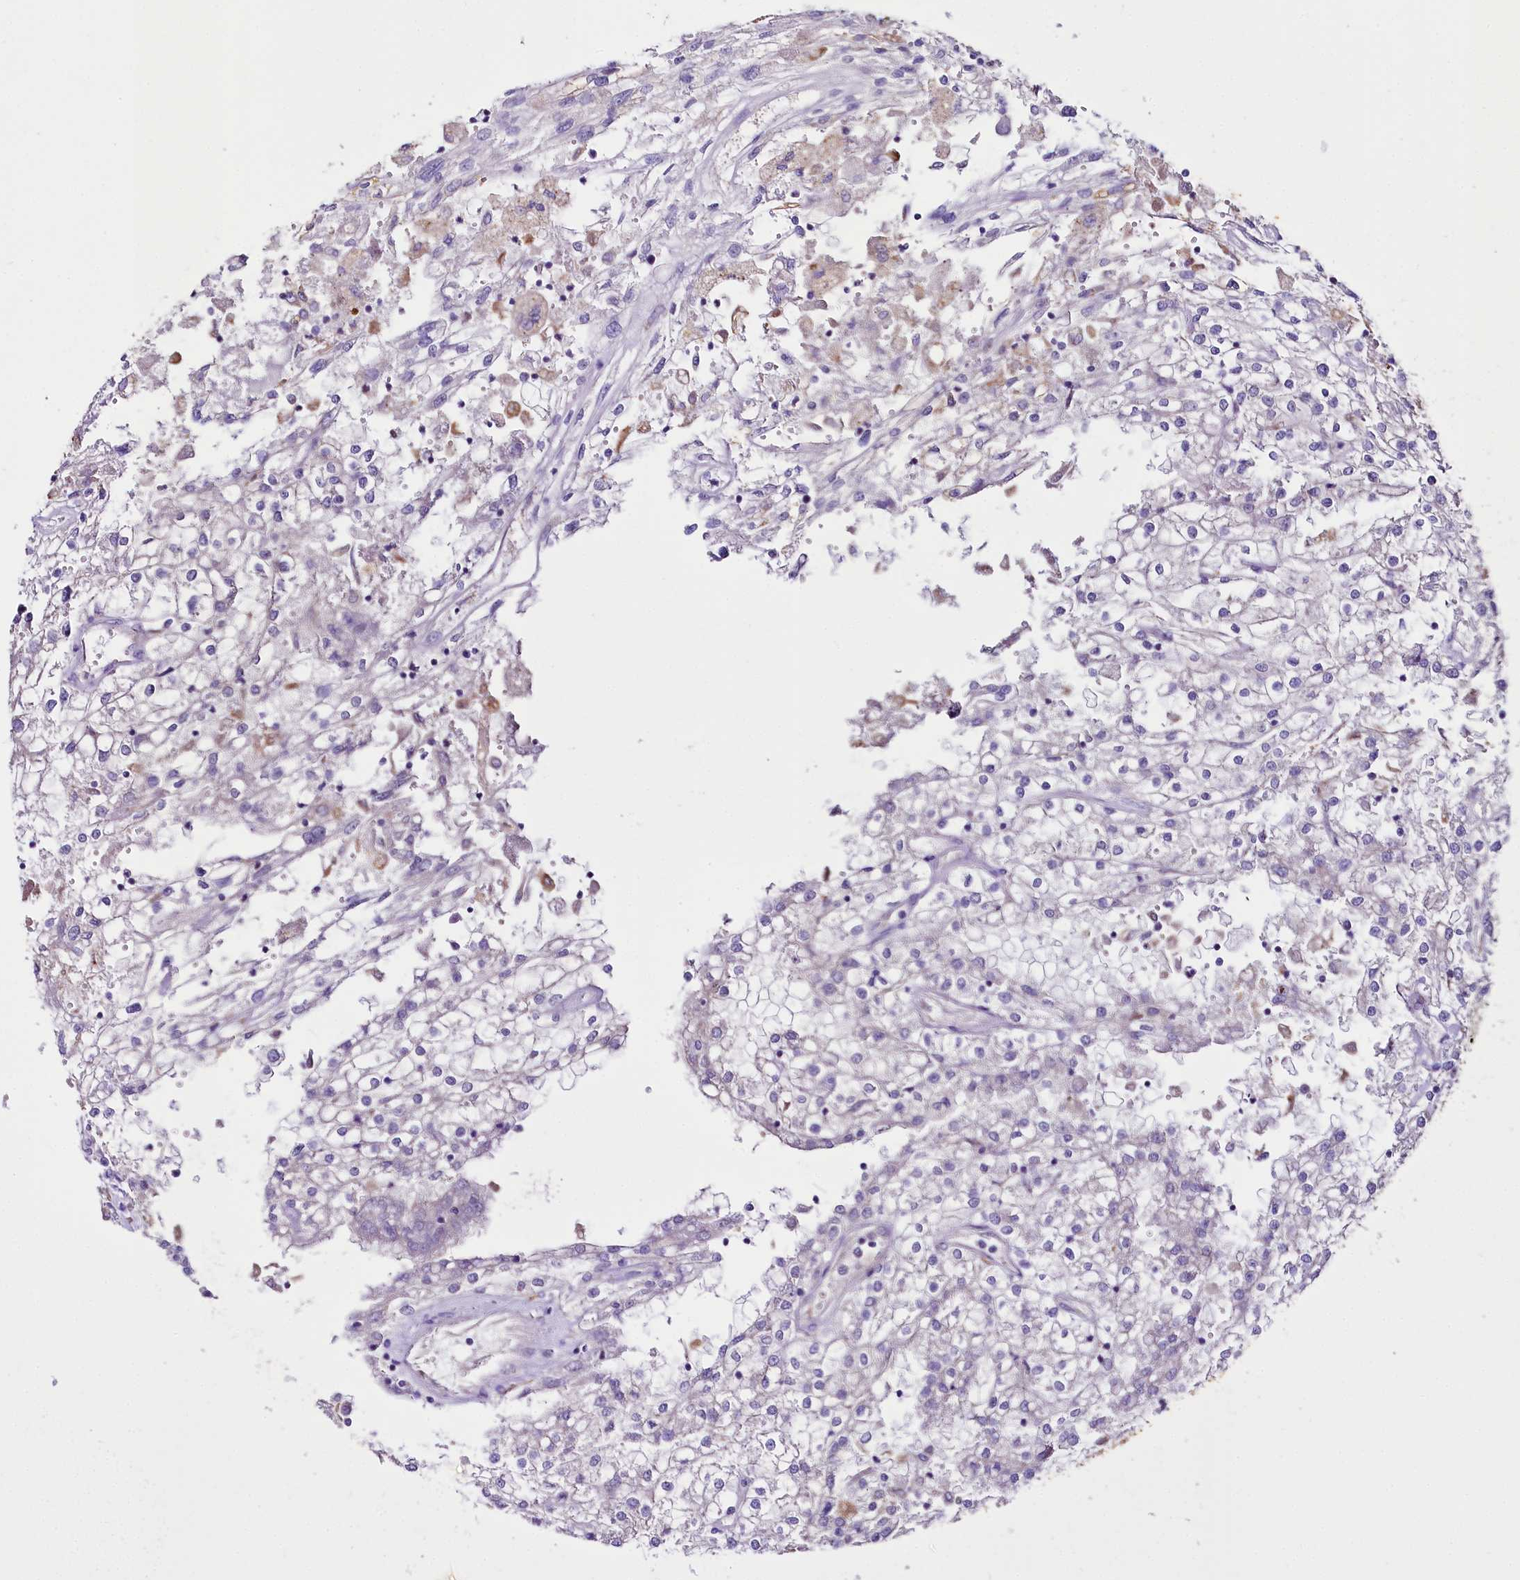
{"staining": {"intensity": "negative", "quantity": "none", "location": "none"}, "tissue": "renal cancer", "cell_type": "Tumor cells", "image_type": "cancer", "snomed": [{"axis": "morphology", "description": "Adenocarcinoma, NOS"}, {"axis": "topography", "description": "Kidney"}], "caption": "Immunohistochemical staining of renal cancer (adenocarcinoma) demonstrates no significant positivity in tumor cells.", "gene": "SACM1L", "patient": {"sex": "female", "age": 52}}